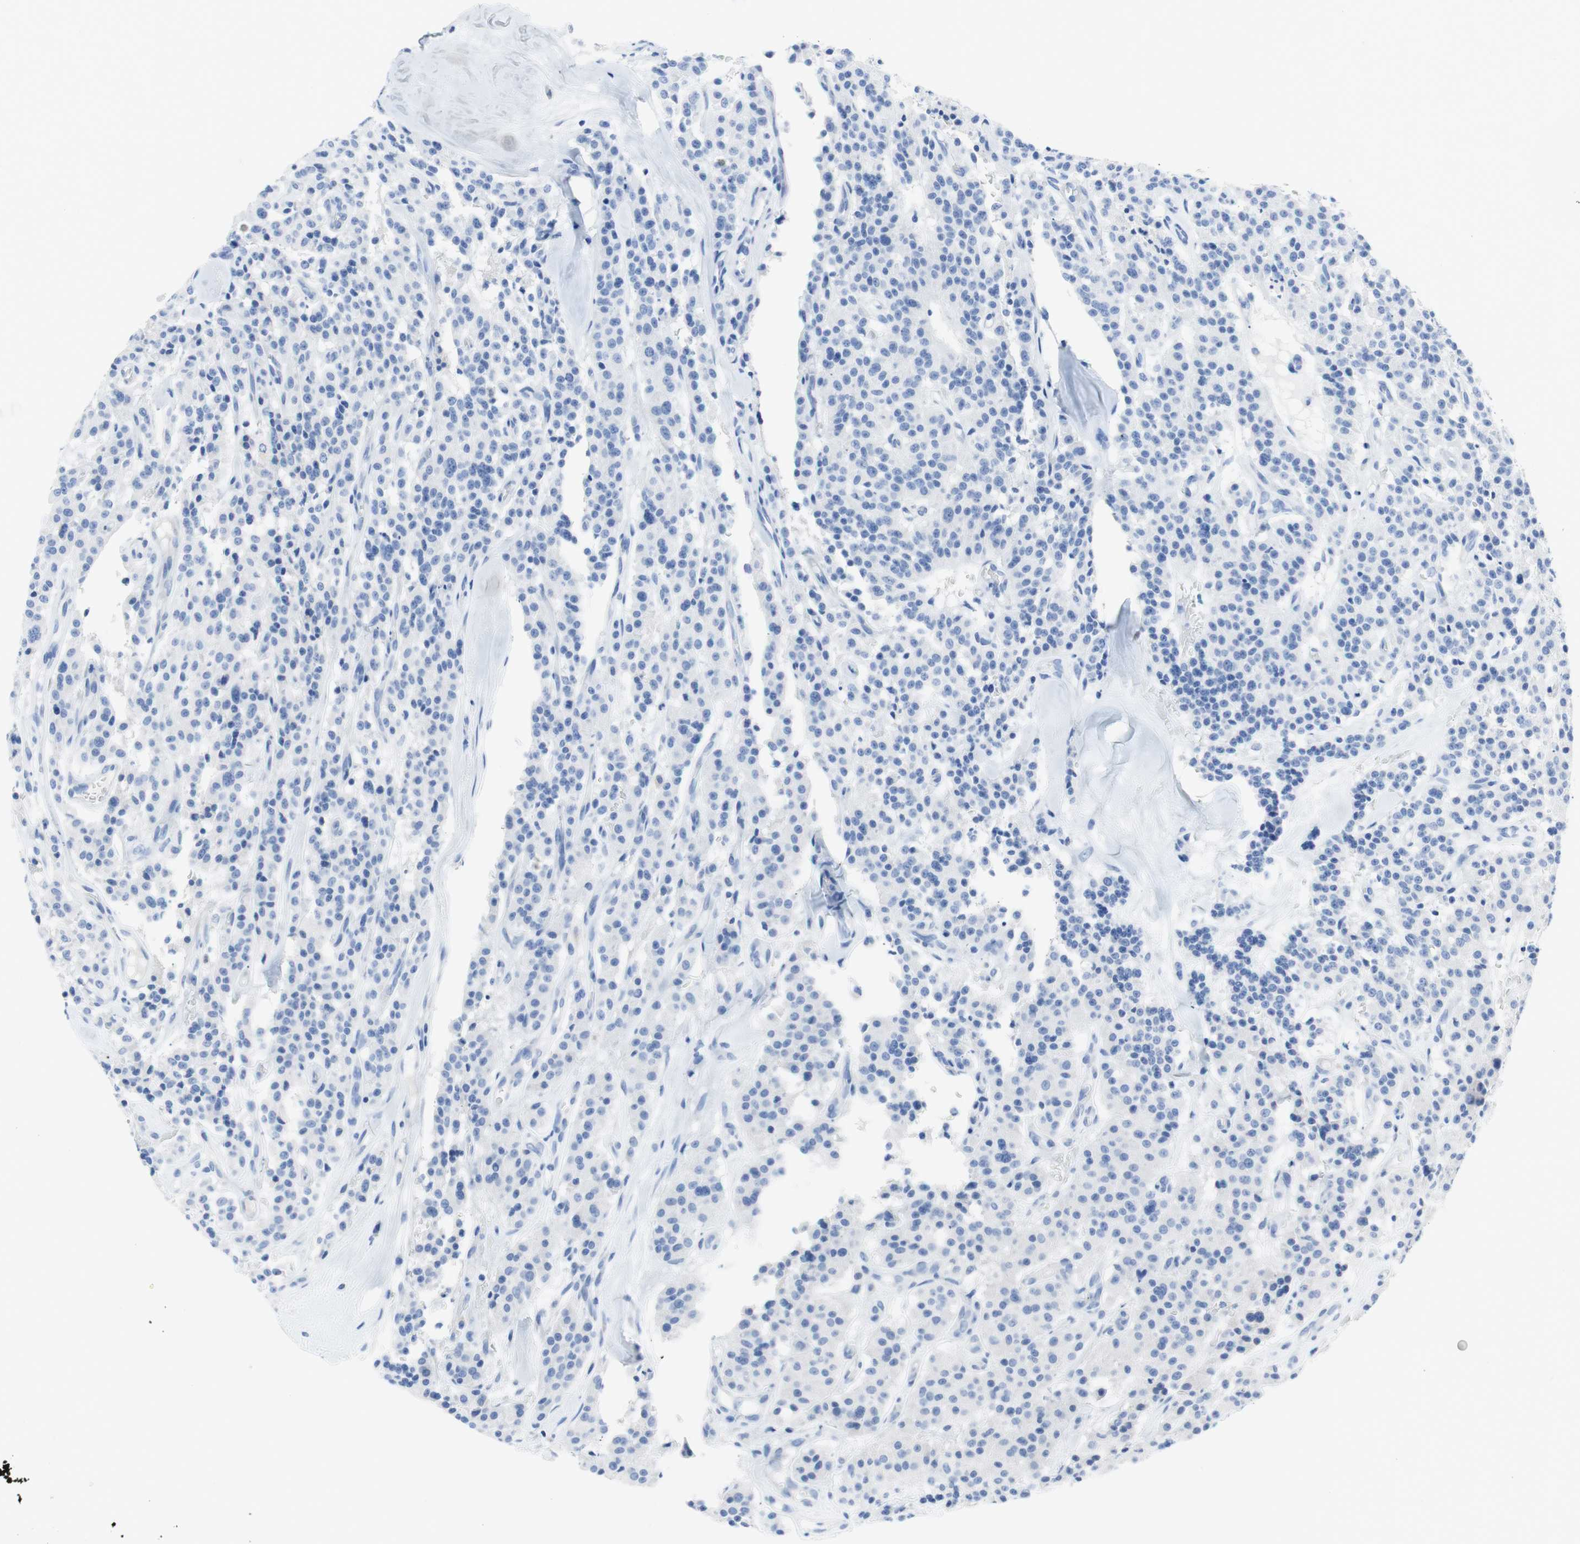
{"staining": {"intensity": "negative", "quantity": "none", "location": "none"}, "tissue": "carcinoid", "cell_type": "Tumor cells", "image_type": "cancer", "snomed": [{"axis": "morphology", "description": "Carcinoid, malignant, NOS"}, {"axis": "topography", "description": "Lung"}], "caption": "The image exhibits no staining of tumor cells in carcinoid.", "gene": "KANSL1", "patient": {"sex": "male", "age": 30}}